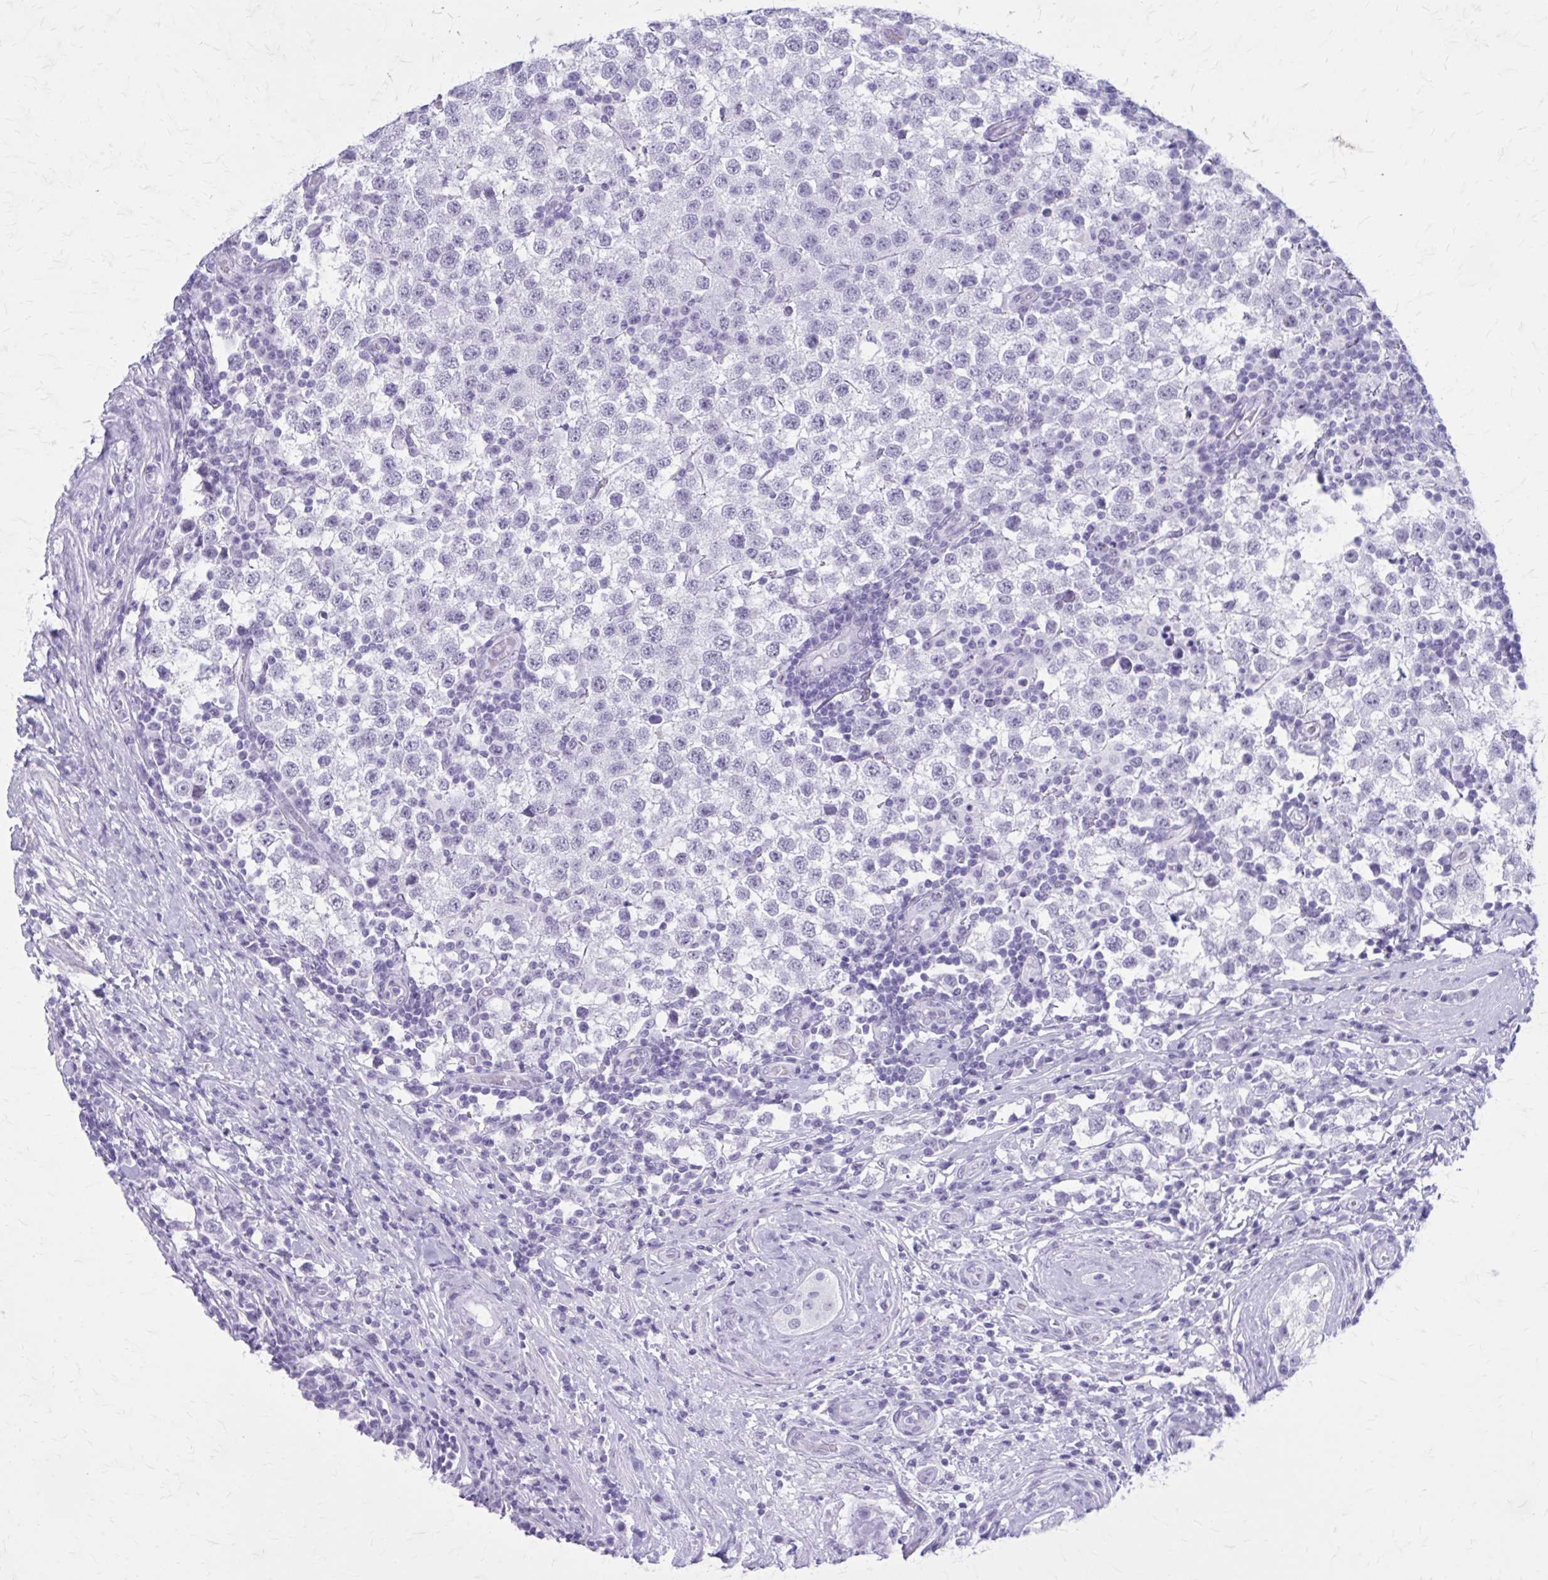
{"staining": {"intensity": "negative", "quantity": "none", "location": "none"}, "tissue": "testis cancer", "cell_type": "Tumor cells", "image_type": "cancer", "snomed": [{"axis": "morphology", "description": "Seminoma, NOS"}, {"axis": "topography", "description": "Testis"}], "caption": "This is a micrograph of IHC staining of testis cancer (seminoma), which shows no expression in tumor cells. Nuclei are stained in blue.", "gene": "GAD1", "patient": {"sex": "male", "age": 34}}